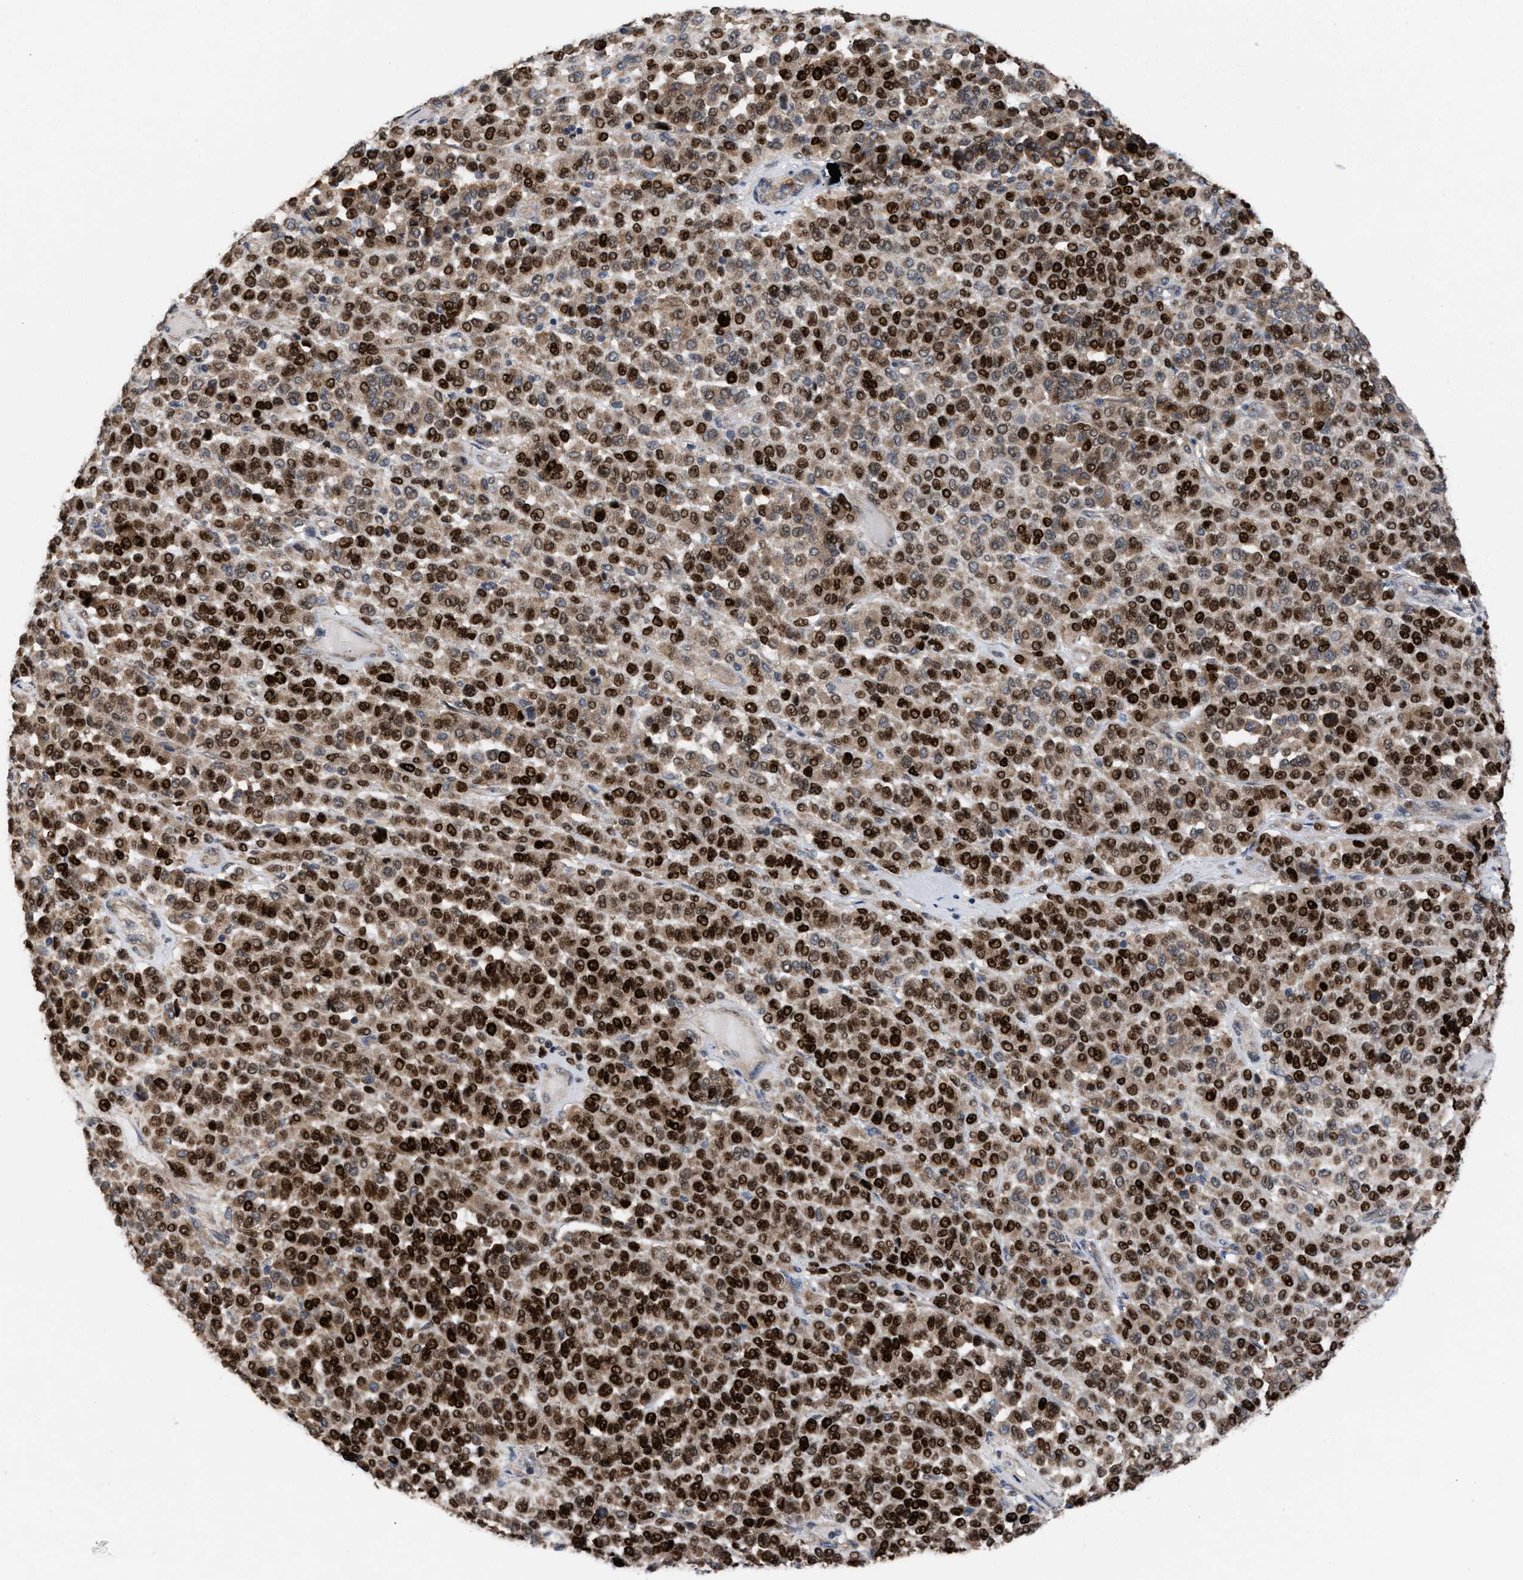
{"staining": {"intensity": "strong", "quantity": ">75%", "location": "cytoplasmic/membranous,nuclear"}, "tissue": "melanoma", "cell_type": "Tumor cells", "image_type": "cancer", "snomed": [{"axis": "morphology", "description": "Malignant melanoma, Metastatic site"}, {"axis": "topography", "description": "Pancreas"}], "caption": "IHC (DAB) staining of human malignant melanoma (metastatic site) shows strong cytoplasmic/membranous and nuclear protein expression in approximately >75% of tumor cells. (IHC, brightfield microscopy, high magnification).", "gene": "TP53BP2", "patient": {"sex": "female", "age": 30}}